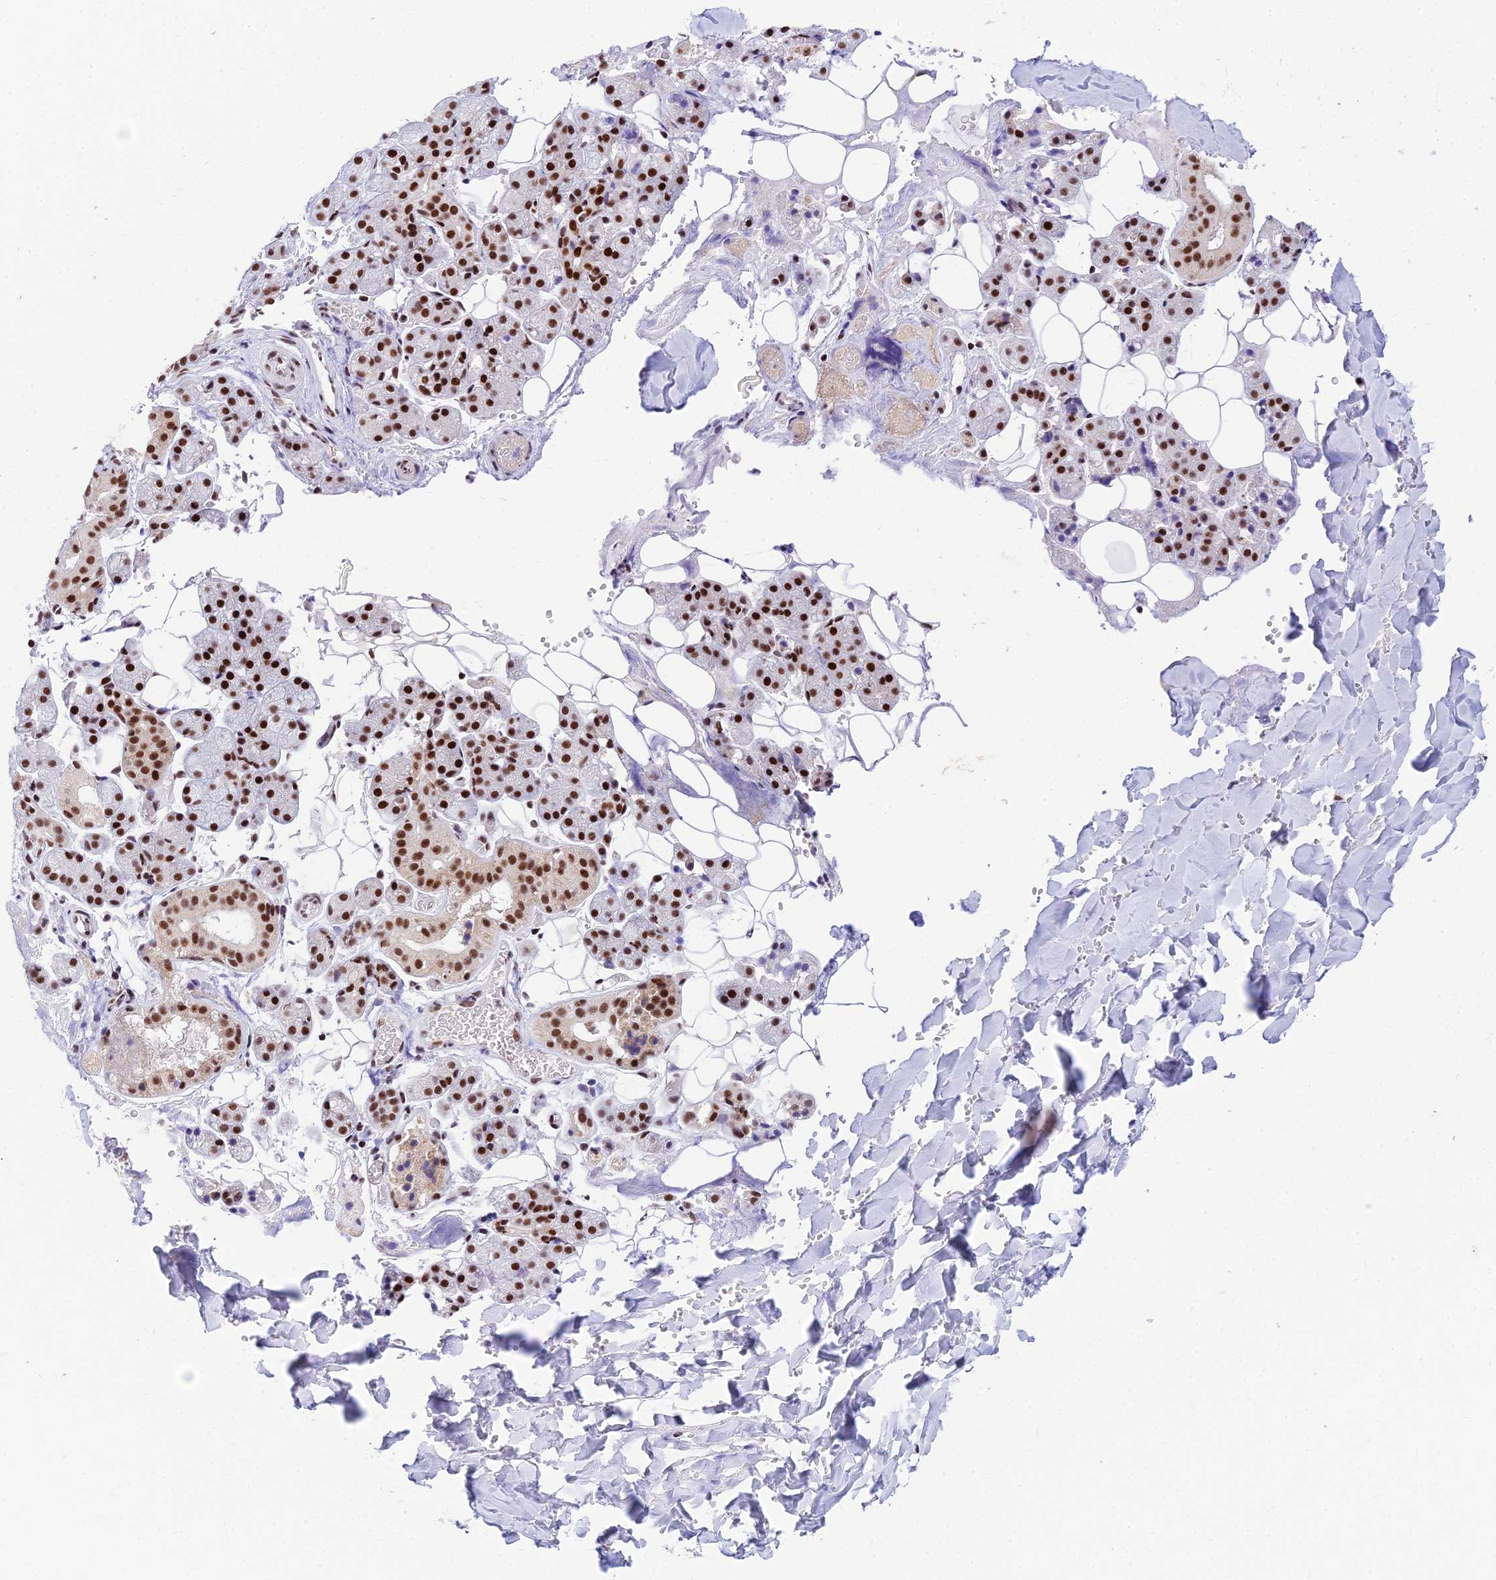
{"staining": {"intensity": "strong", "quantity": "25%-75%", "location": "nuclear"}, "tissue": "salivary gland", "cell_type": "Glandular cells", "image_type": "normal", "snomed": [{"axis": "morphology", "description": "Normal tissue, NOS"}, {"axis": "topography", "description": "Salivary gland"}], "caption": "Immunohistochemistry (IHC) of benign human salivary gland exhibits high levels of strong nuclear expression in approximately 25%-75% of glandular cells.", "gene": "USP22", "patient": {"sex": "female", "age": 33}}